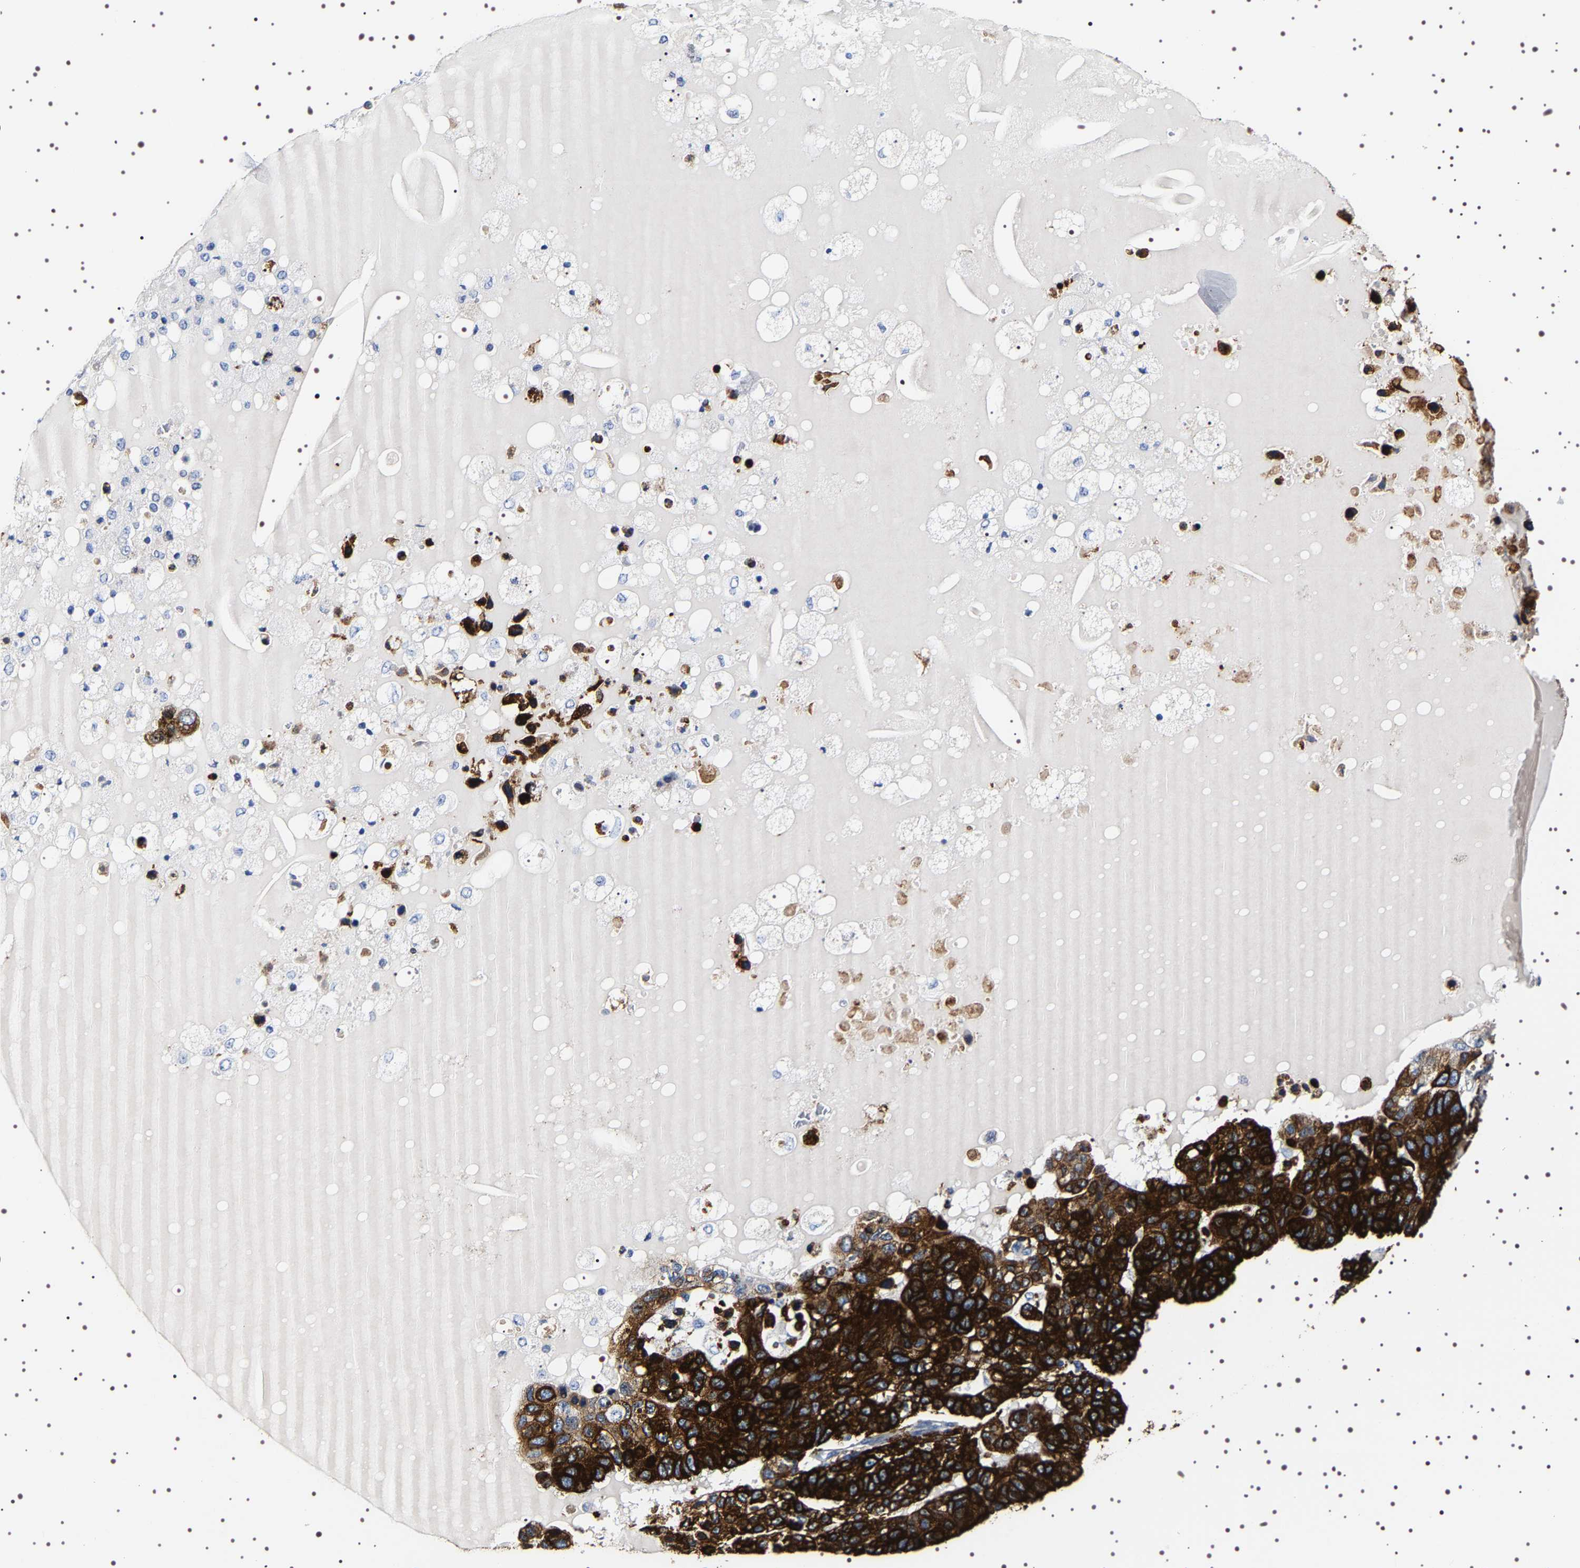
{"staining": {"intensity": "strong", "quantity": ">75%", "location": "cytoplasmic/membranous"}, "tissue": "pancreatic cancer", "cell_type": "Tumor cells", "image_type": "cancer", "snomed": [{"axis": "morphology", "description": "Adenocarcinoma, NOS"}, {"axis": "topography", "description": "Pancreas"}], "caption": "Strong cytoplasmic/membranous positivity for a protein is identified in about >75% of tumor cells of pancreatic cancer (adenocarcinoma) using immunohistochemistry (IHC).", "gene": "SQLE", "patient": {"sex": "female", "age": 61}}